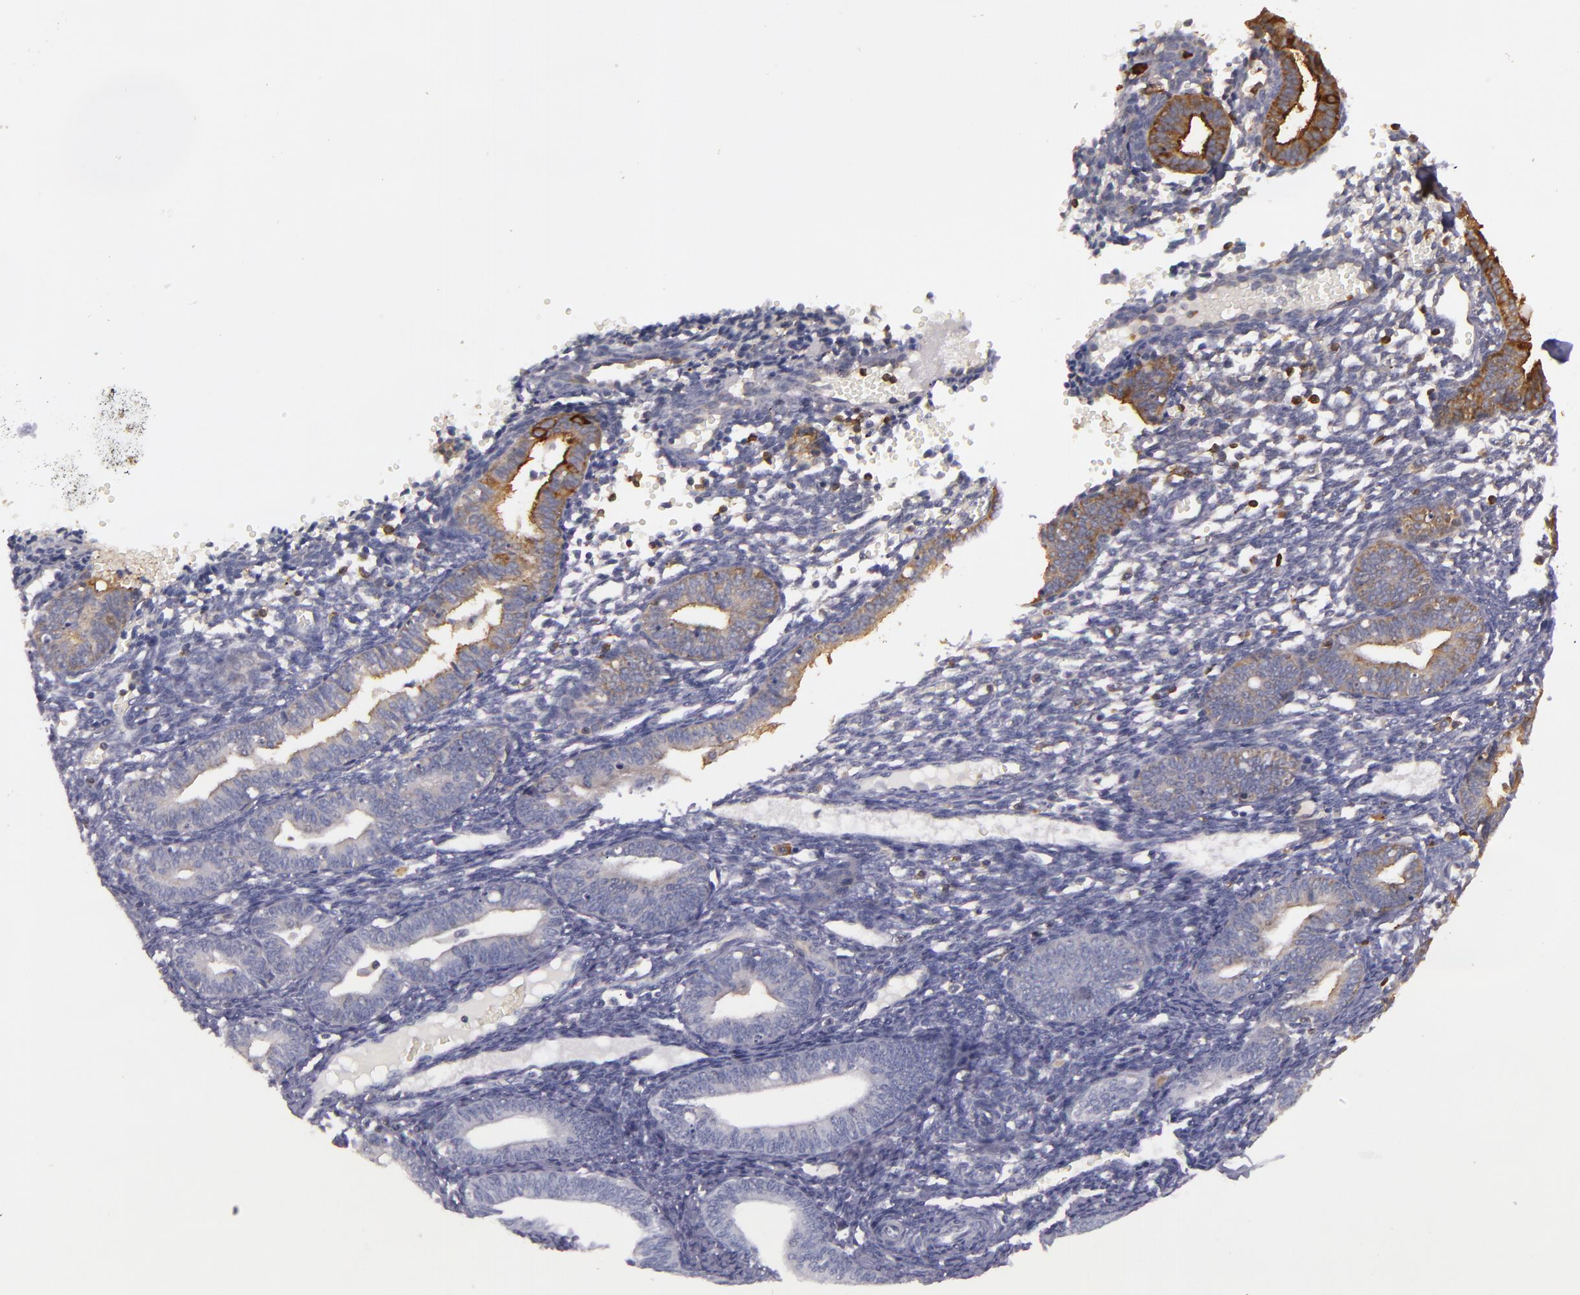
{"staining": {"intensity": "moderate", "quantity": "<25%", "location": "cytoplasmic/membranous"}, "tissue": "endometrium", "cell_type": "Cells in endometrial stroma", "image_type": "normal", "snomed": [{"axis": "morphology", "description": "Normal tissue, NOS"}, {"axis": "topography", "description": "Endometrium"}], "caption": "Moderate cytoplasmic/membranous protein staining is identified in approximately <25% of cells in endometrial stroma in endometrium. (IHC, brightfield microscopy, high magnification).", "gene": "SLC9A3R1", "patient": {"sex": "female", "age": 61}}